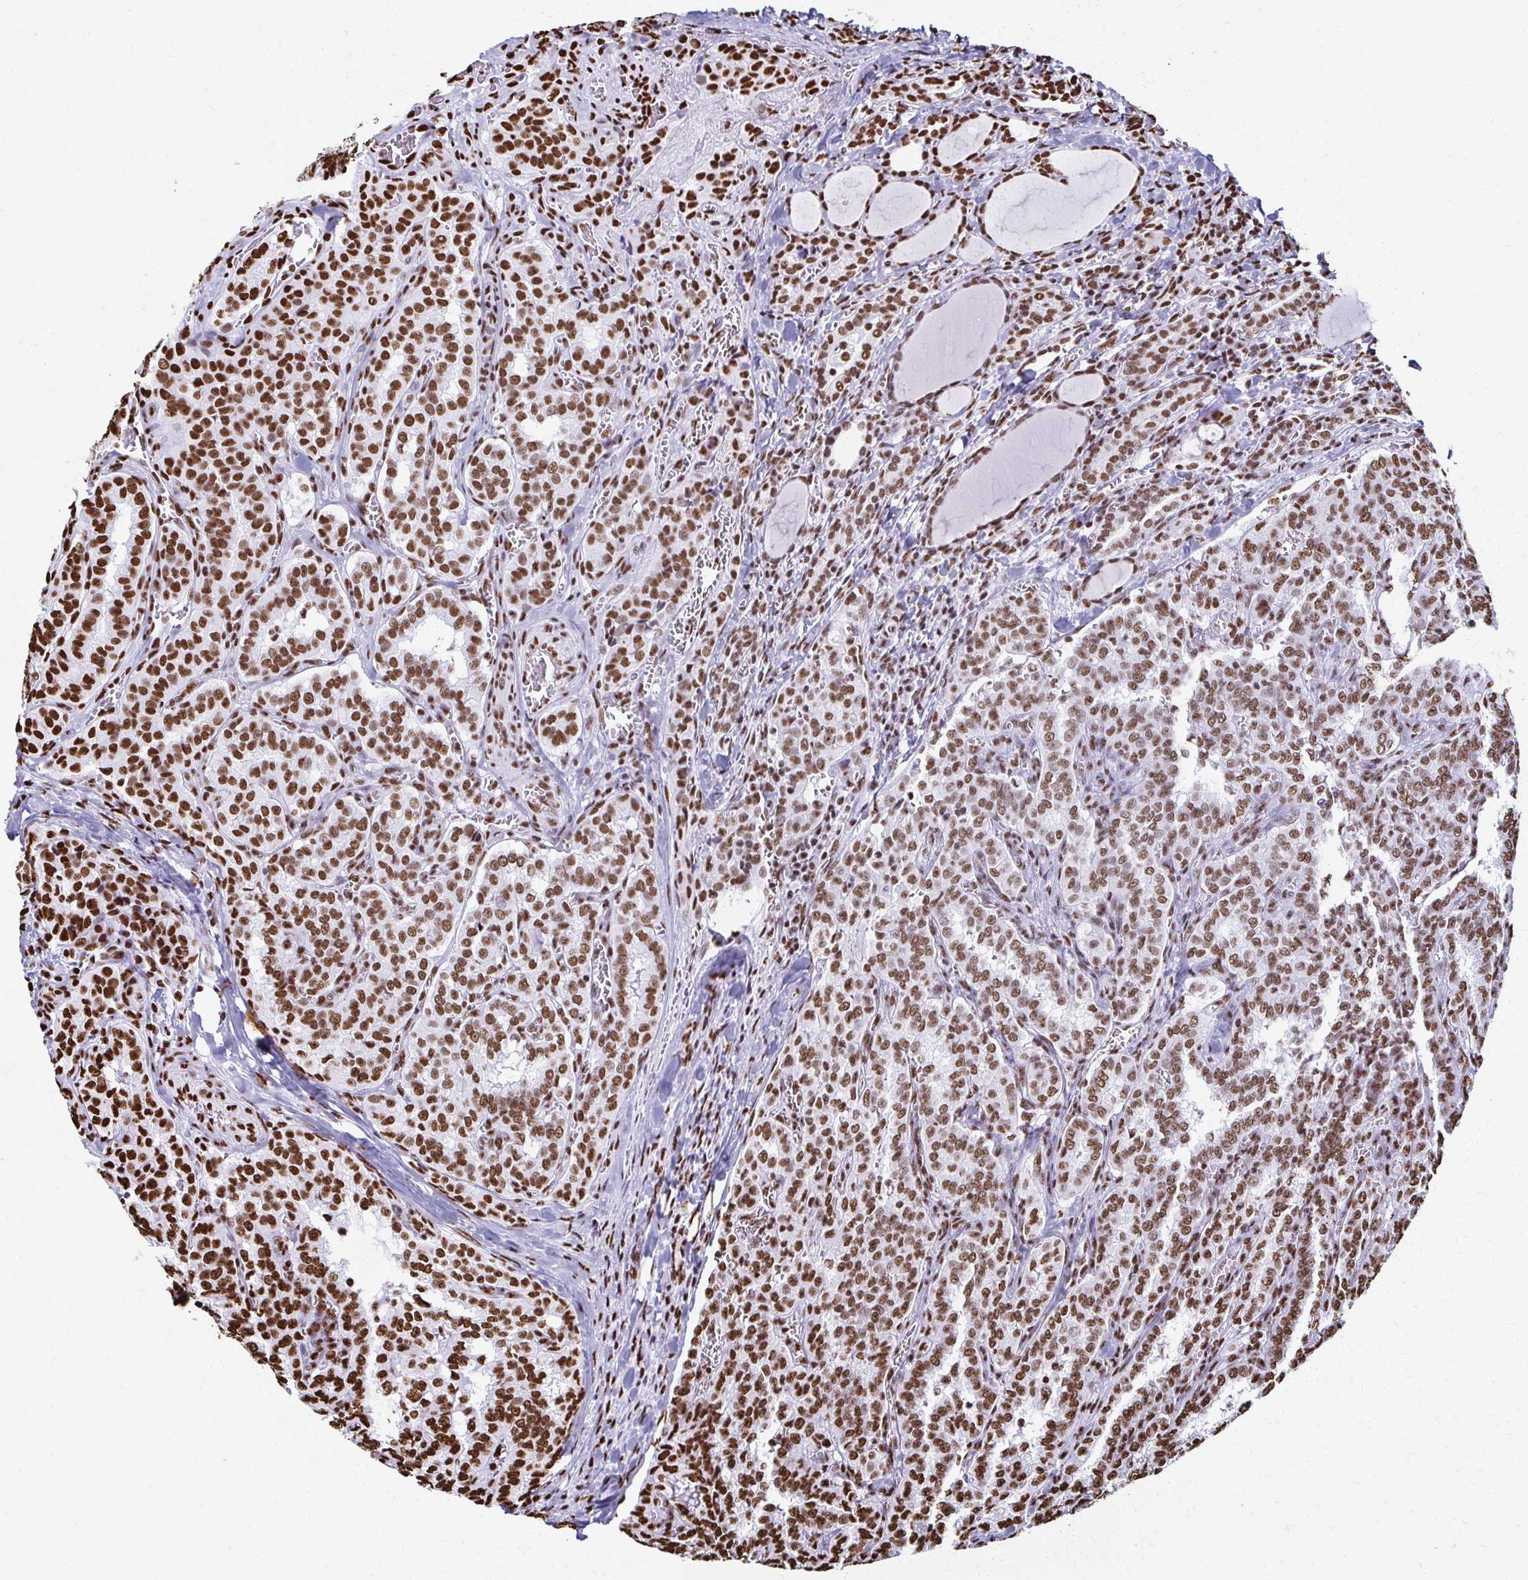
{"staining": {"intensity": "moderate", "quantity": ">75%", "location": "nuclear"}, "tissue": "thyroid cancer", "cell_type": "Tumor cells", "image_type": "cancer", "snomed": [{"axis": "morphology", "description": "Papillary adenocarcinoma, NOS"}, {"axis": "topography", "description": "Thyroid gland"}], "caption": "Protein expression by IHC displays moderate nuclear positivity in approximately >75% of tumor cells in thyroid cancer (papillary adenocarcinoma).", "gene": "NONO", "patient": {"sex": "female", "age": 30}}